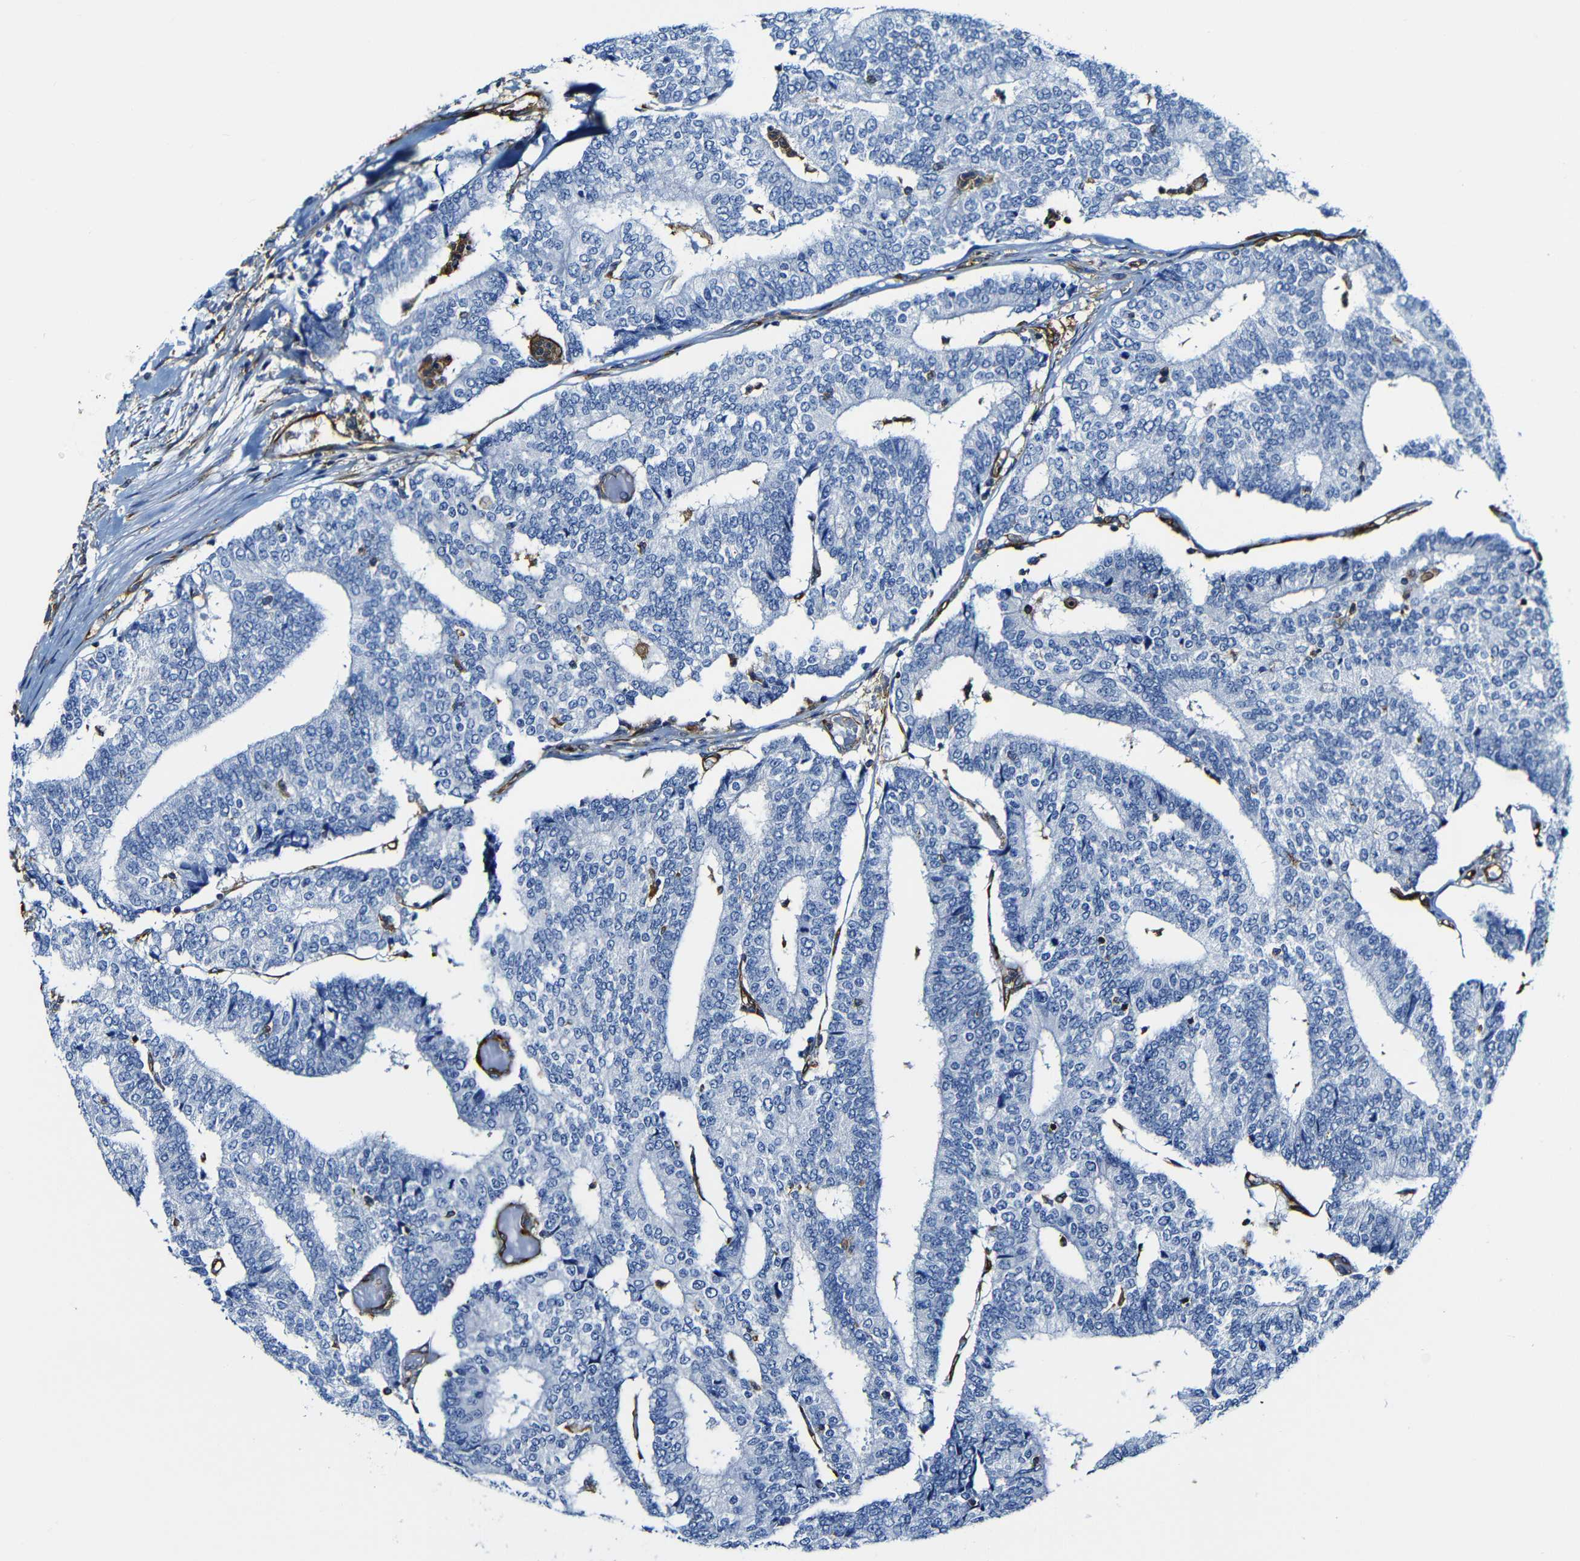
{"staining": {"intensity": "negative", "quantity": "none", "location": "none"}, "tissue": "prostate cancer", "cell_type": "Tumor cells", "image_type": "cancer", "snomed": [{"axis": "morphology", "description": "Normal tissue, NOS"}, {"axis": "morphology", "description": "Adenocarcinoma, High grade"}, {"axis": "topography", "description": "Prostate"}, {"axis": "topography", "description": "Seminal veicle"}], "caption": "A photomicrograph of human prostate high-grade adenocarcinoma is negative for staining in tumor cells.", "gene": "MSN", "patient": {"sex": "male", "age": 55}}